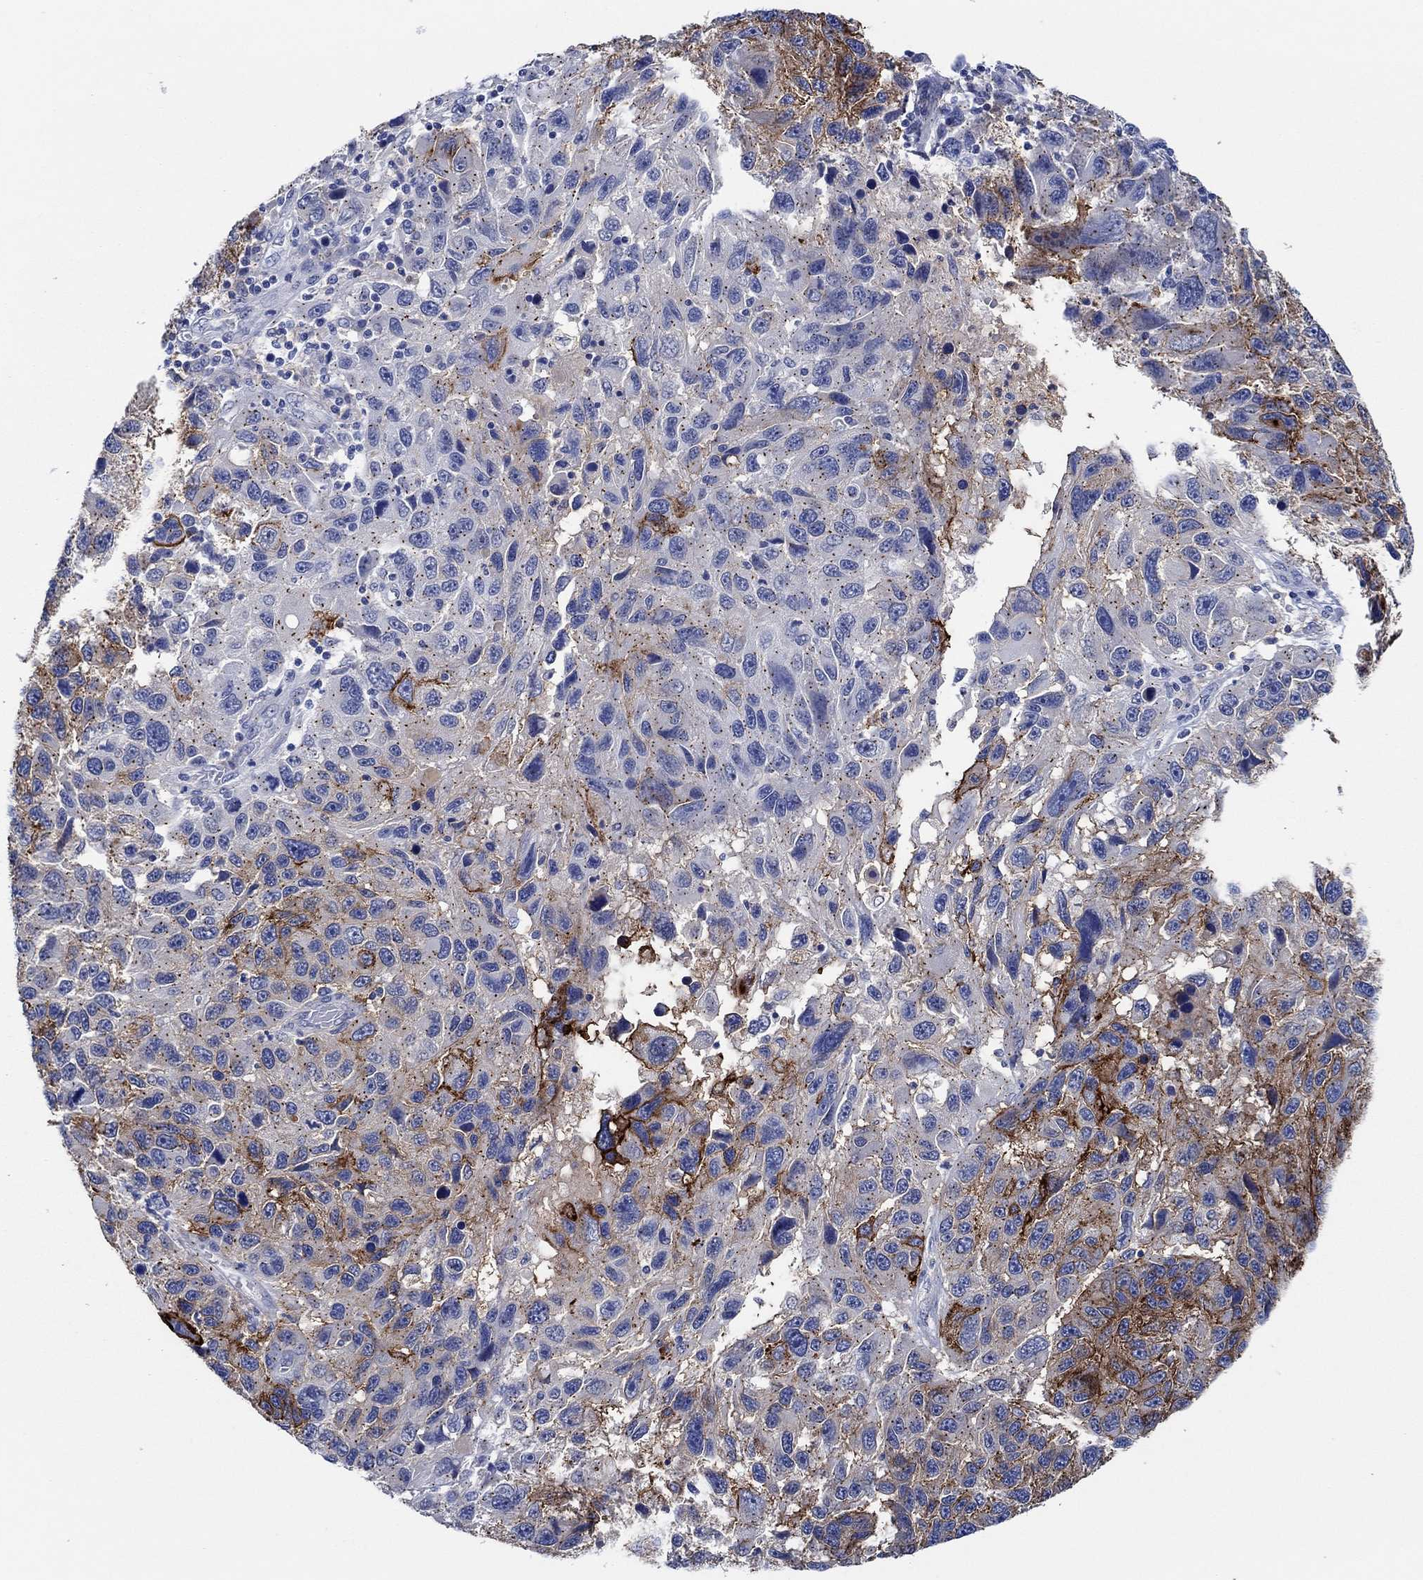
{"staining": {"intensity": "strong", "quantity": "25%-75%", "location": "cytoplasmic/membranous"}, "tissue": "melanoma", "cell_type": "Tumor cells", "image_type": "cancer", "snomed": [{"axis": "morphology", "description": "Malignant melanoma, NOS"}, {"axis": "topography", "description": "Skin"}], "caption": "Malignant melanoma stained with immunohistochemistry demonstrates strong cytoplasmic/membranous expression in approximately 25%-75% of tumor cells. The staining was performed using DAB to visualize the protein expression in brown, while the nuclei were stained in blue with hematoxylin (Magnification: 20x).", "gene": "CPM", "patient": {"sex": "male", "age": 53}}